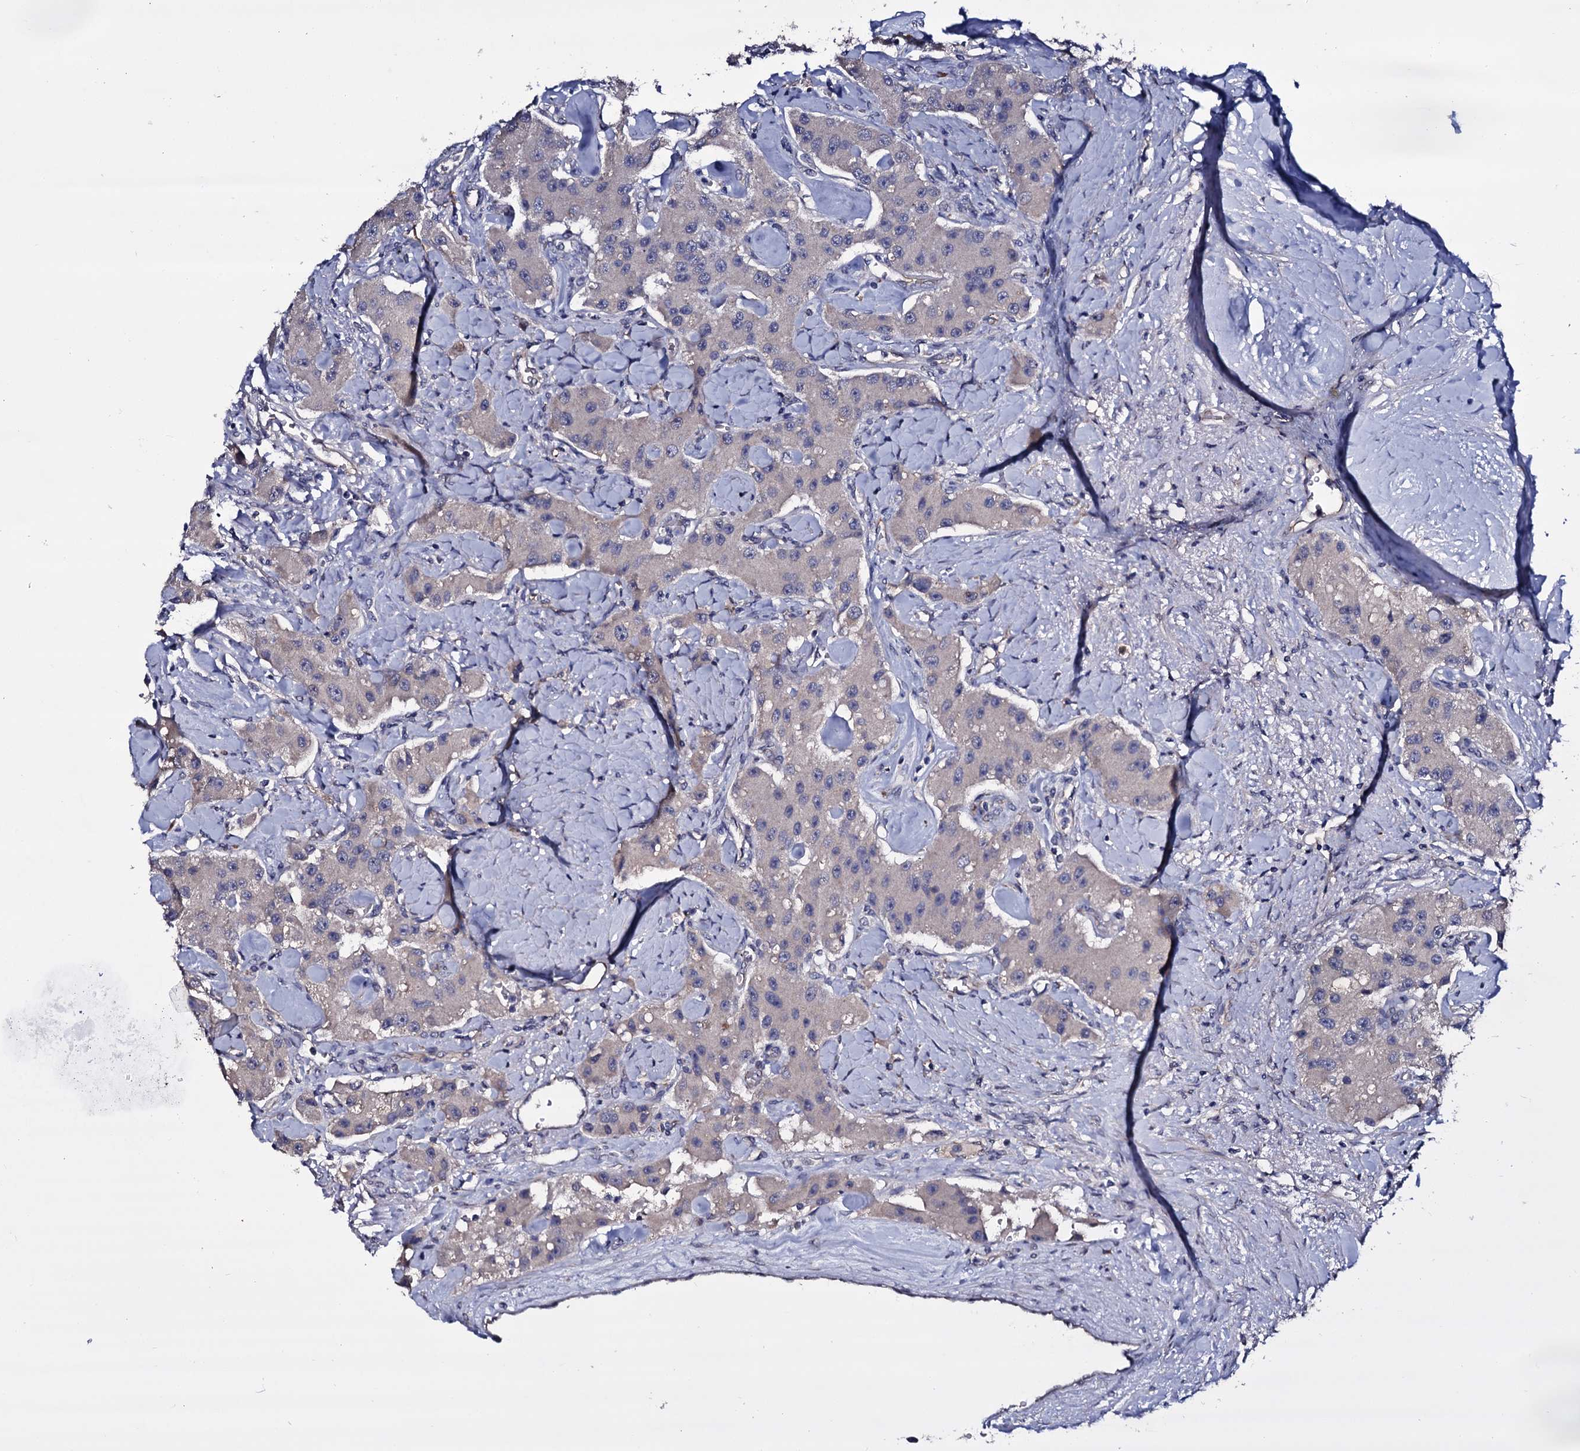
{"staining": {"intensity": "negative", "quantity": "none", "location": "none"}, "tissue": "carcinoid", "cell_type": "Tumor cells", "image_type": "cancer", "snomed": [{"axis": "morphology", "description": "Carcinoid, malignant, NOS"}, {"axis": "topography", "description": "Pancreas"}], "caption": "Tumor cells are negative for protein expression in human carcinoid.", "gene": "BCL2L14", "patient": {"sex": "male", "age": 41}}